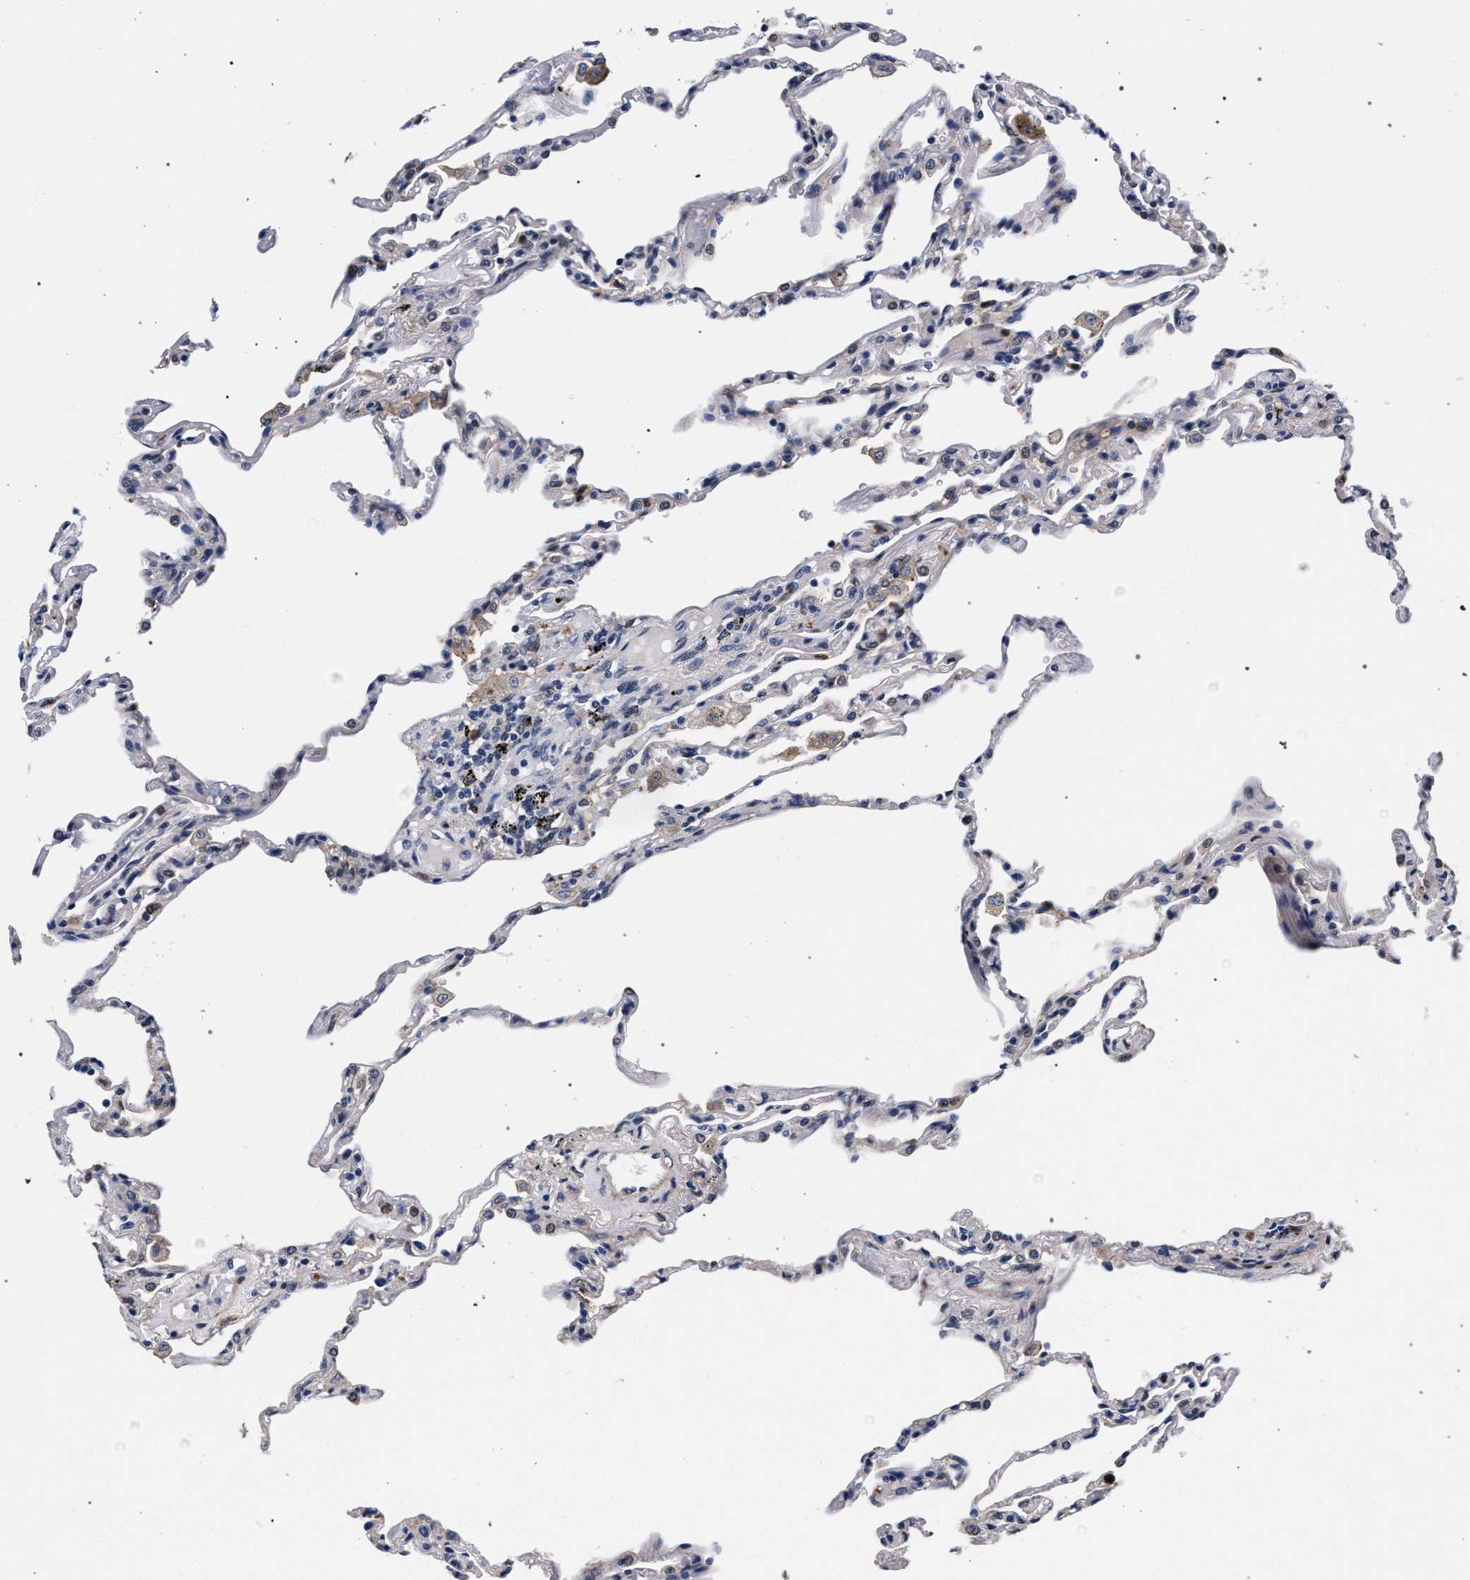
{"staining": {"intensity": "negative", "quantity": "none", "location": "none"}, "tissue": "lung", "cell_type": "Alveolar cells", "image_type": "normal", "snomed": [{"axis": "morphology", "description": "Normal tissue, NOS"}, {"axis": "topography", "description": "Lung"}], "caption": "DAB (3,3'-diaminobenzidine) immunohistochemical staining of unremarkable human lung exhibits no significant positivity in alveolar cells. The staining is performed using DAB (3,3'-diaminobenzidine) brown chromogen with nuclei counter-stained in using hematoxylin.", "gene": "ZNF462", "patient": {"sex": "male", "age": 59}}